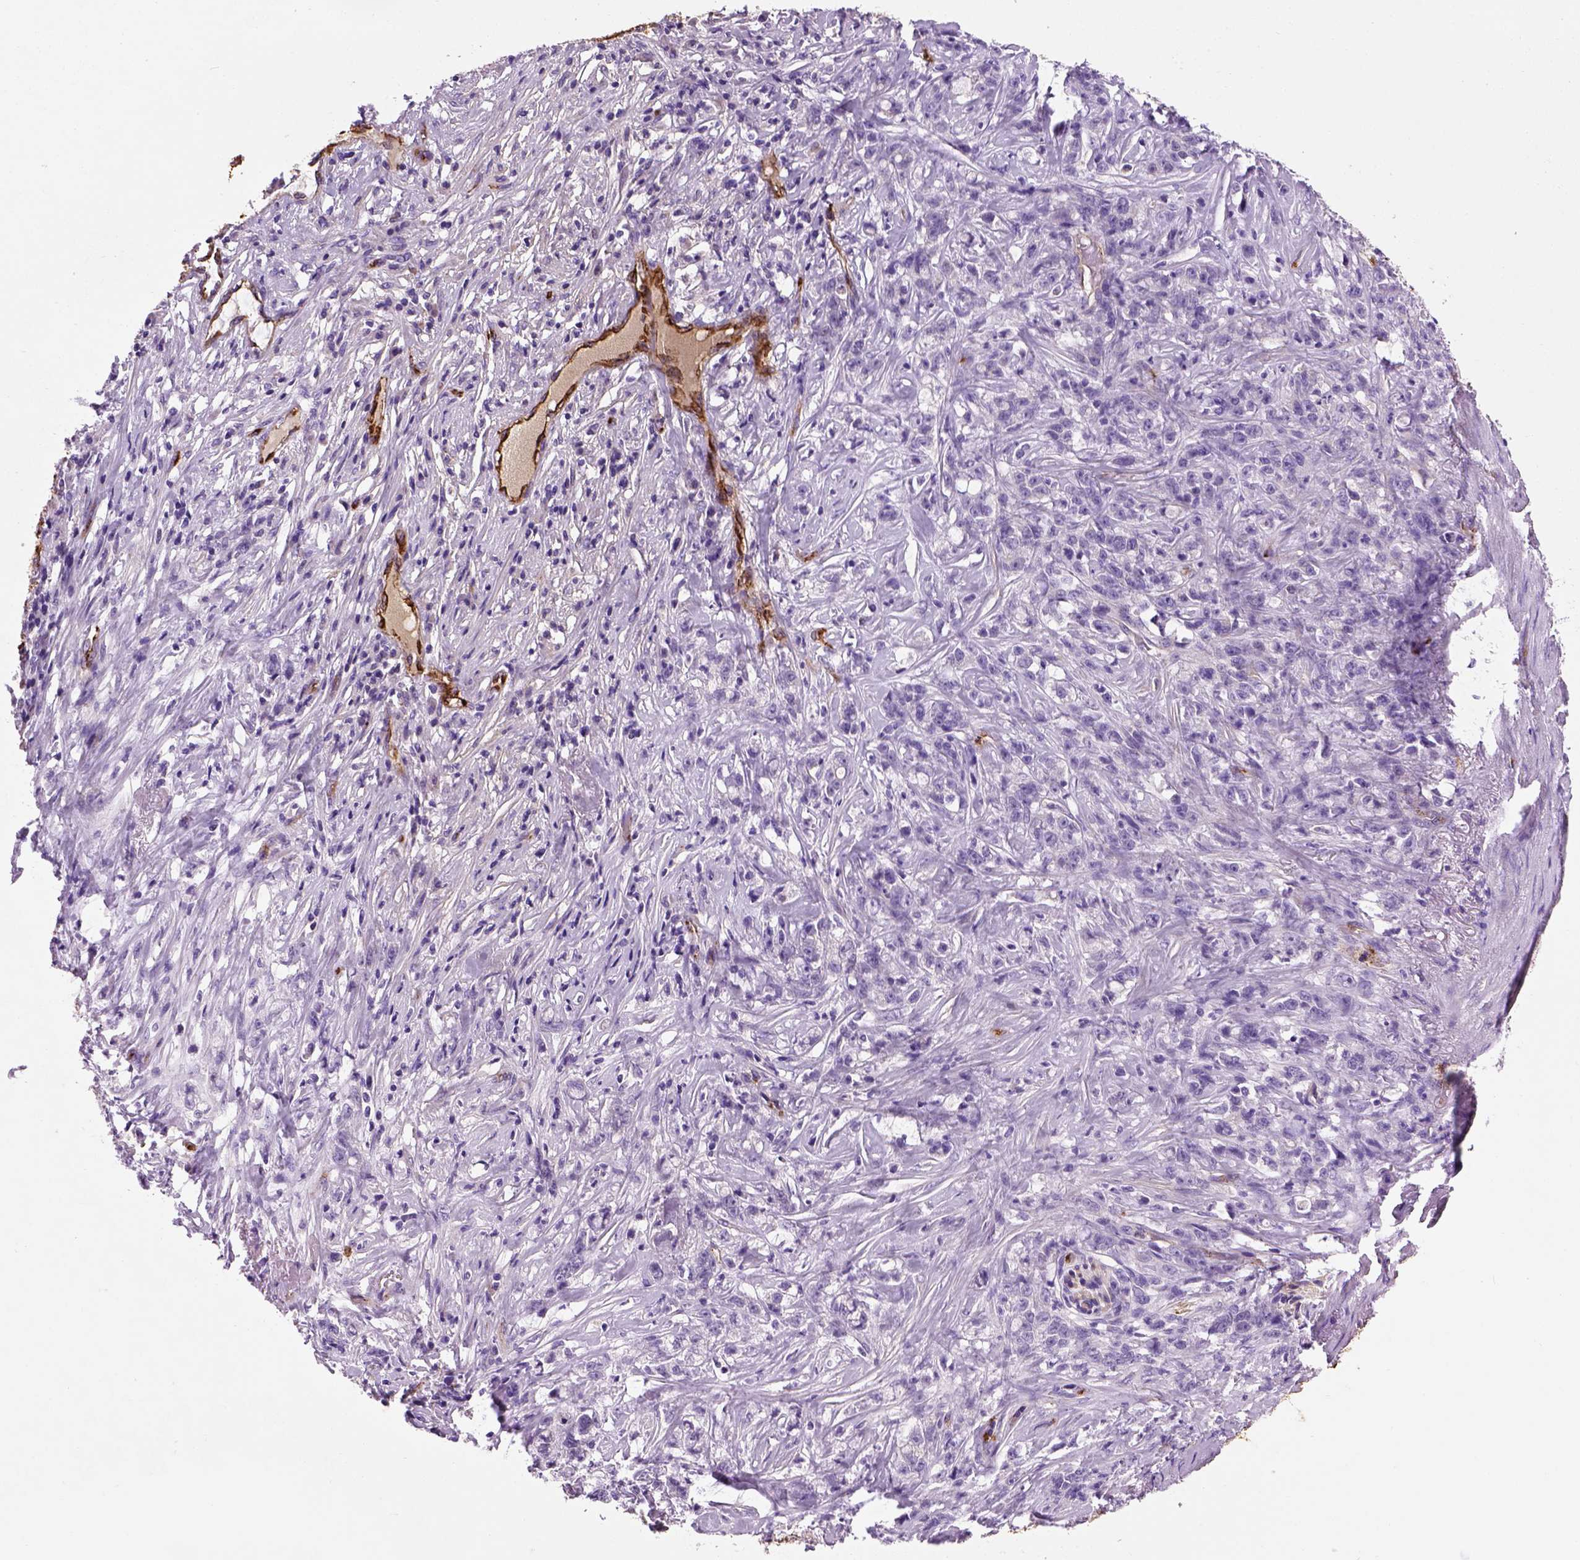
{"staining": {"intensity": "negative", "quantity": "none", "location": "none"}, "tissue": "stomach cancer", "cell_type": "Tumor cells", "image_type": "cancer", "snomed": [{"axis": "morphology", "description": "Adenocarcinoma, NOS"}, {"axis": "topography", "description": "Stomach, lower"}], "caption": "This is an immunohistochemistry (IHC) photomicrograph of stomach adenocarcinoma. There is no positivity in tumor cells.", "gene": "VWF", "patient": {"sex": "male", "age": 88}}